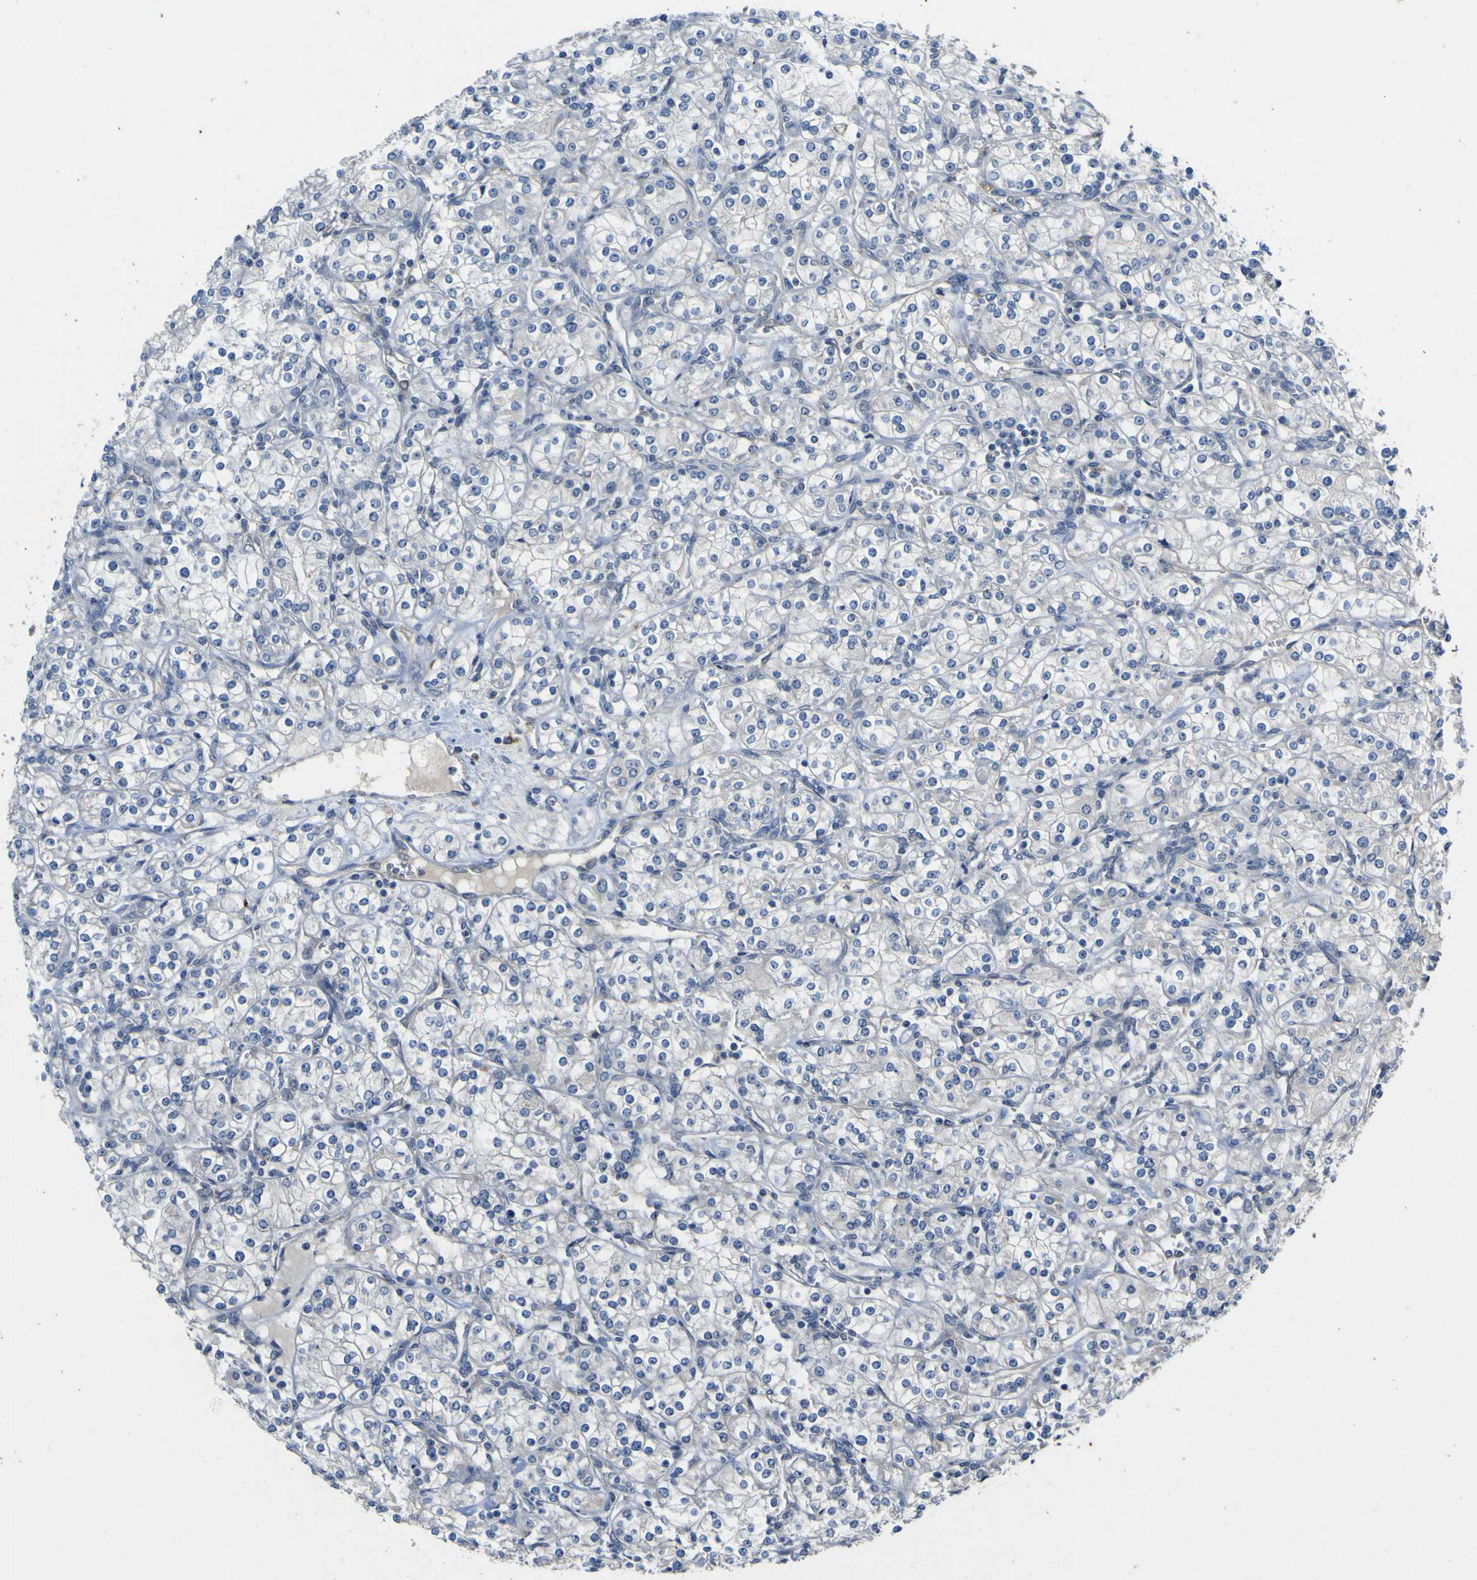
{"staining": {"intensity": "negative", "quantity": "none", "location": "none"}, "tissue": "renal cancer", "cell_type": "Tumor cells", "image_type": "cancer", "snomed": [{"axis": "morphology", "description": "Adenocarcinoma, NOS"}, {"axis": "topography", "description": "Kidney"}], "caption": "A micrograph of human renal adenocarcinoma is negative for staining in tumor cells.", "gene": "LDLR", "patient": {"sex": "male", "age": 77}}